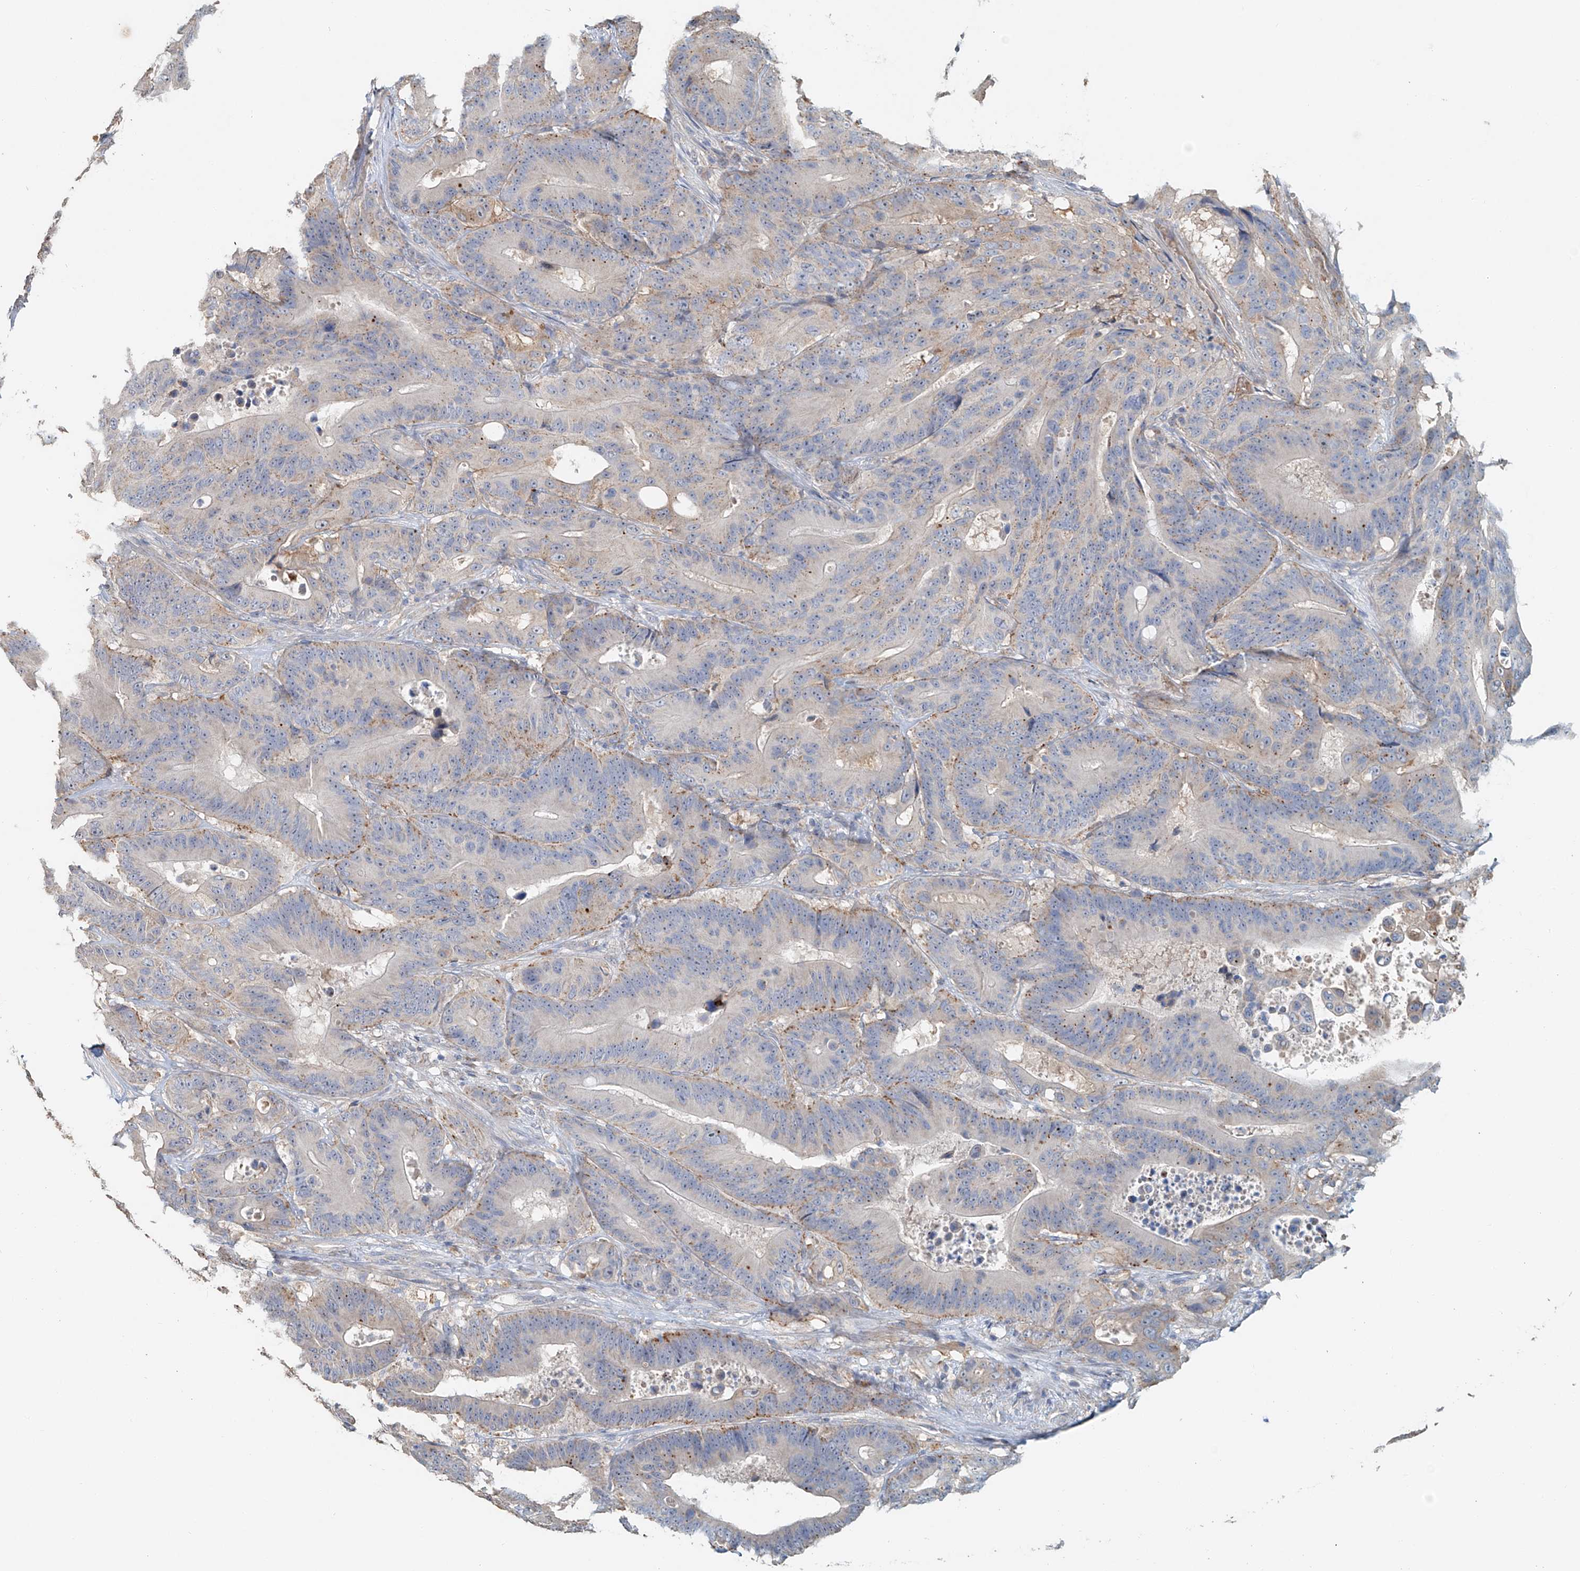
{"staining": {"intensity": "moderate", "quantity": "<25%", "location": "cytoplasmic/membranous"}, "tissue": "colorectal cancer", "cell_type": "Tumor cells", "image_type": "cancer", "snomed": [{"axis": "morphology", "description": "Adenocarcinoma, NOS"}, {"axis": "topography", "description": "Colon"}], "caption": "Immunohistochemistry (IHC) of colorectal cancer (adenocarcinoma) reveals low levels of moderate cytoplasmic/membranous positivity in about <25% of tumor cells.", "gene": "TRIM47", "patient": {"sex": "male", "age": 83}}